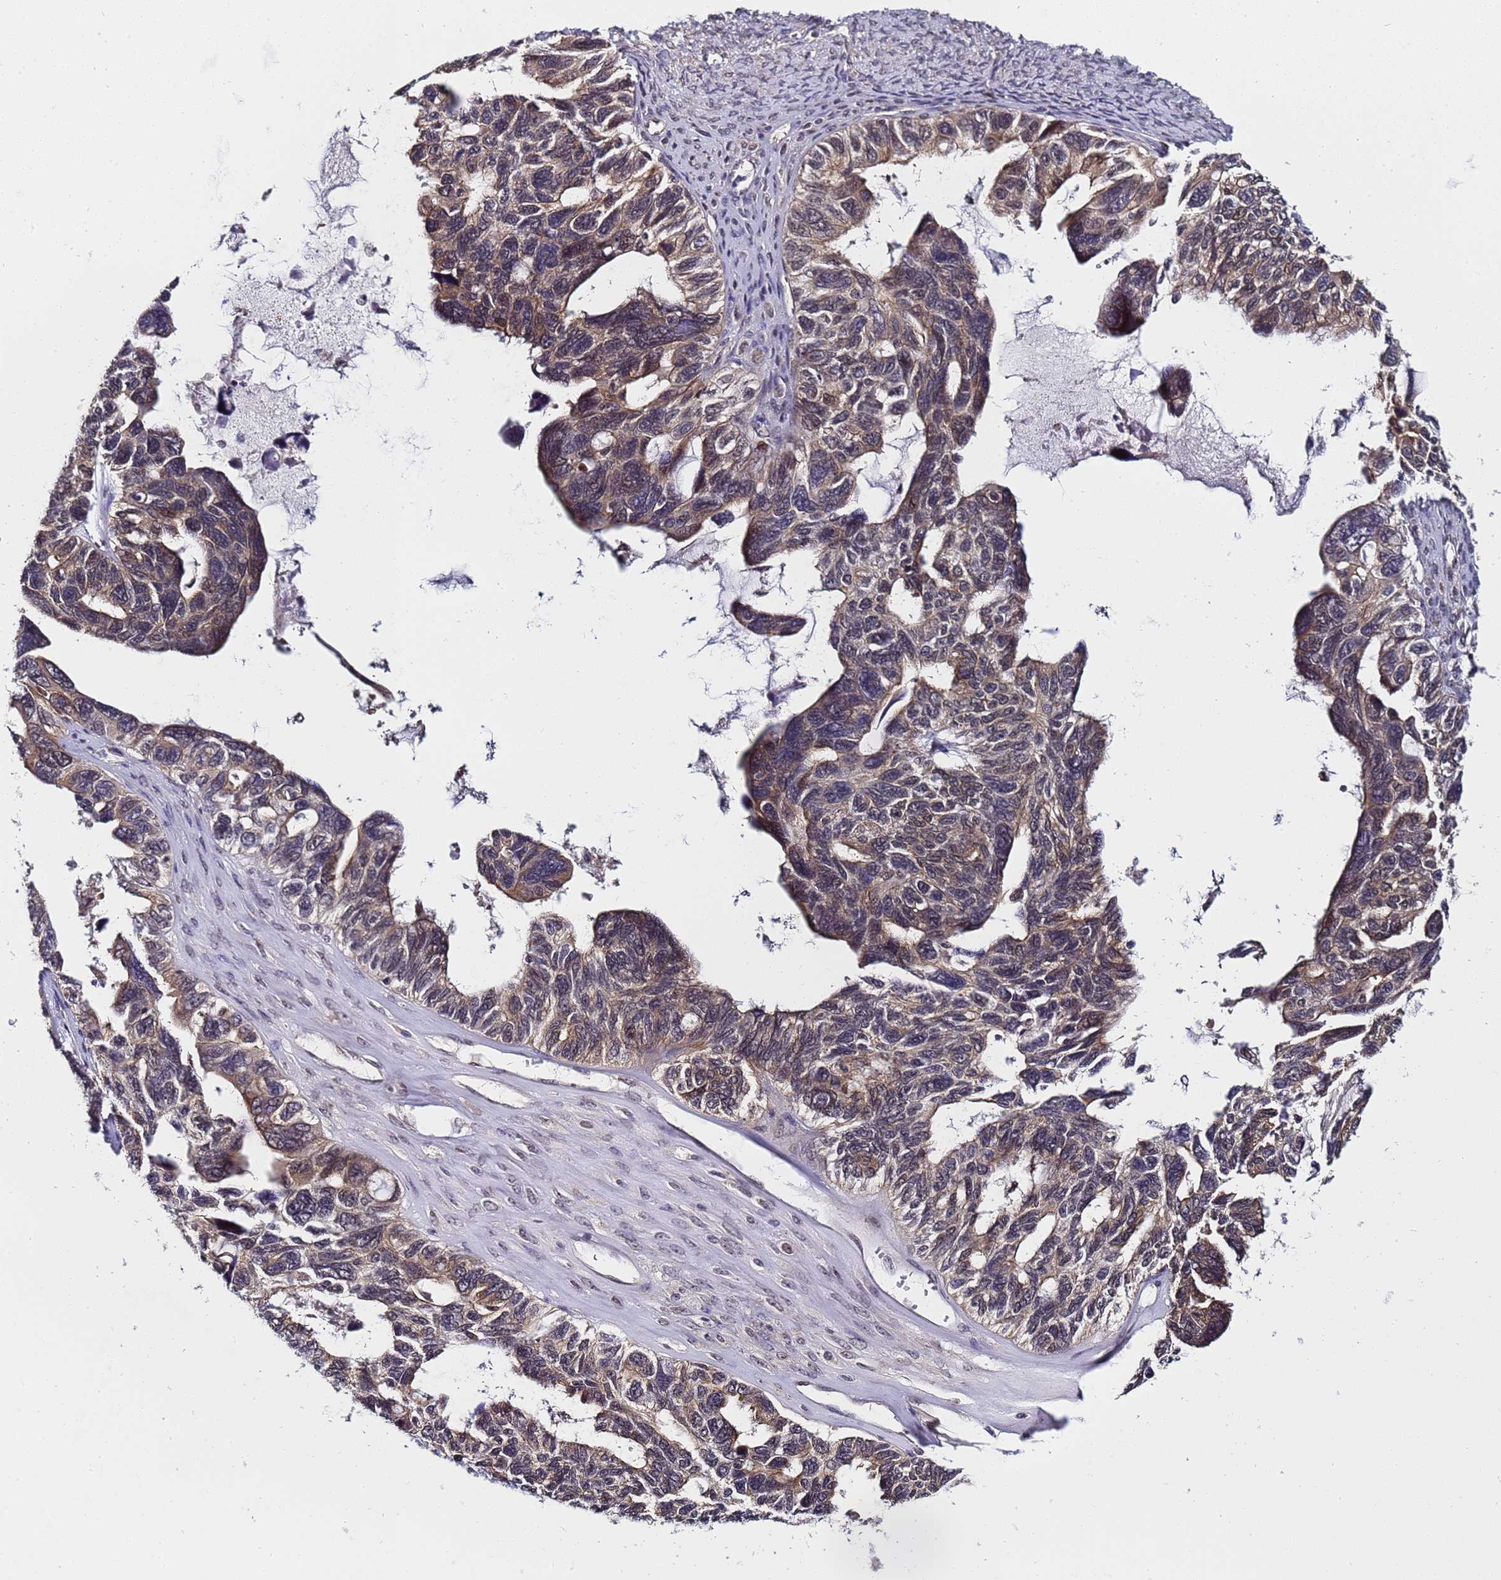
{"staining": {"intensity": "moderate", "quantity": ">75%", "location": "cytoplasmic/membranous,nuclear"}, "tissue": "ovarian cancer", "cell_type": "Tumor cells", "image_type": "cancer", "snomed": [{"axis": "morphology", "description": "Cystadenocarcinoma, serous, NOS"}, {"axis": "topography", "description": "Ovary"}], "caption": "Ovarian cancer stained with a protein marker exhibits moderate staining in tumor cells.", "gene": "ANAPC13", "patient": {"sex": "female", "age": 79}}